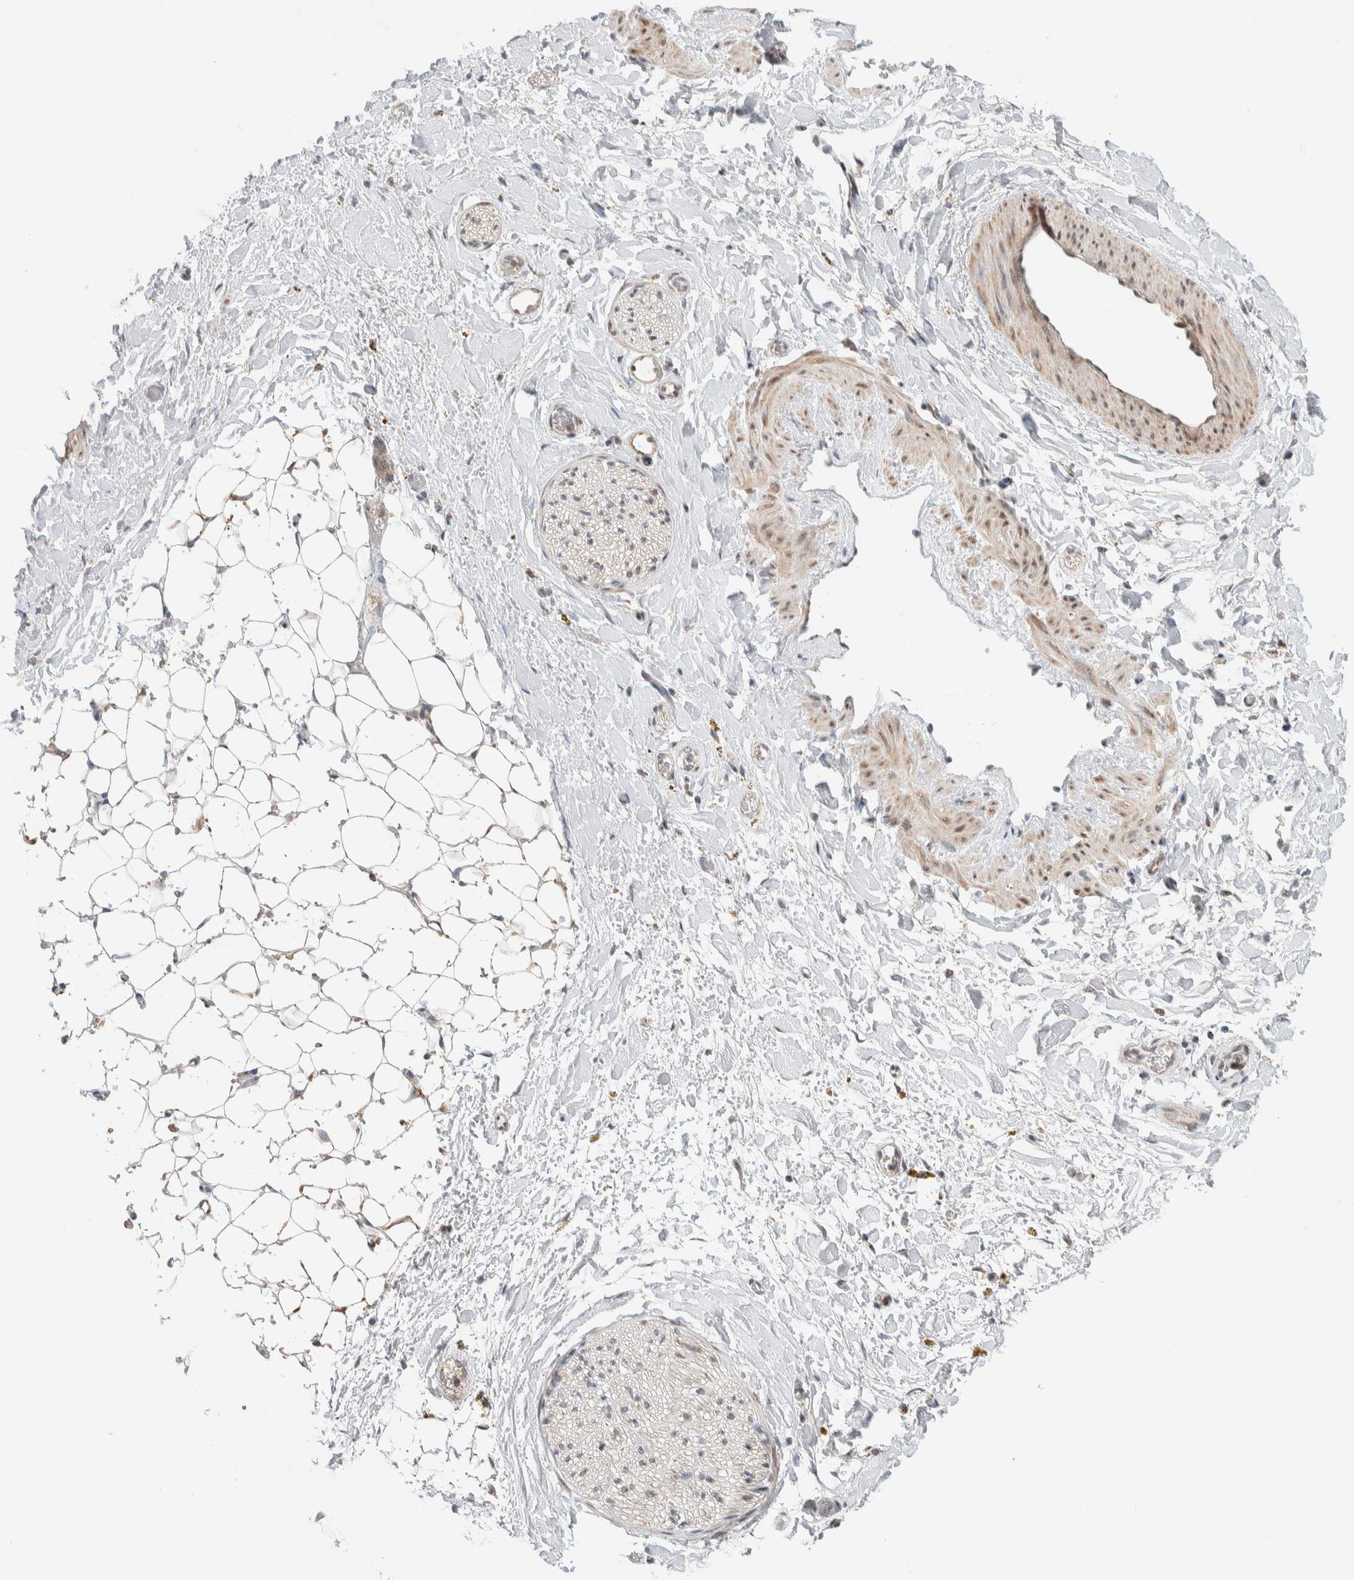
{"staining": {"intensity": "moderate", "quantity": ">75%", "location": "nuclear"}, "tissue": "adipose tissue", "cell_type": "Adipocytes", "image_type": "normal", "snomed": [{"axis": "morphology", "description": "Normal tissue, NOS"}, {"axis": "topography", "description": "Kidney"}, {"axis": "topography", "description": "Peripheral nerve tissue"}], "caption": "Immunohistochemistry of unremarkable adipose tissue exhibits medium levels of moderate nuclear positivity in about >75% of adipocytes.", "gene": "ZNF695", "patient": {"sex": "male", "age": 7}}